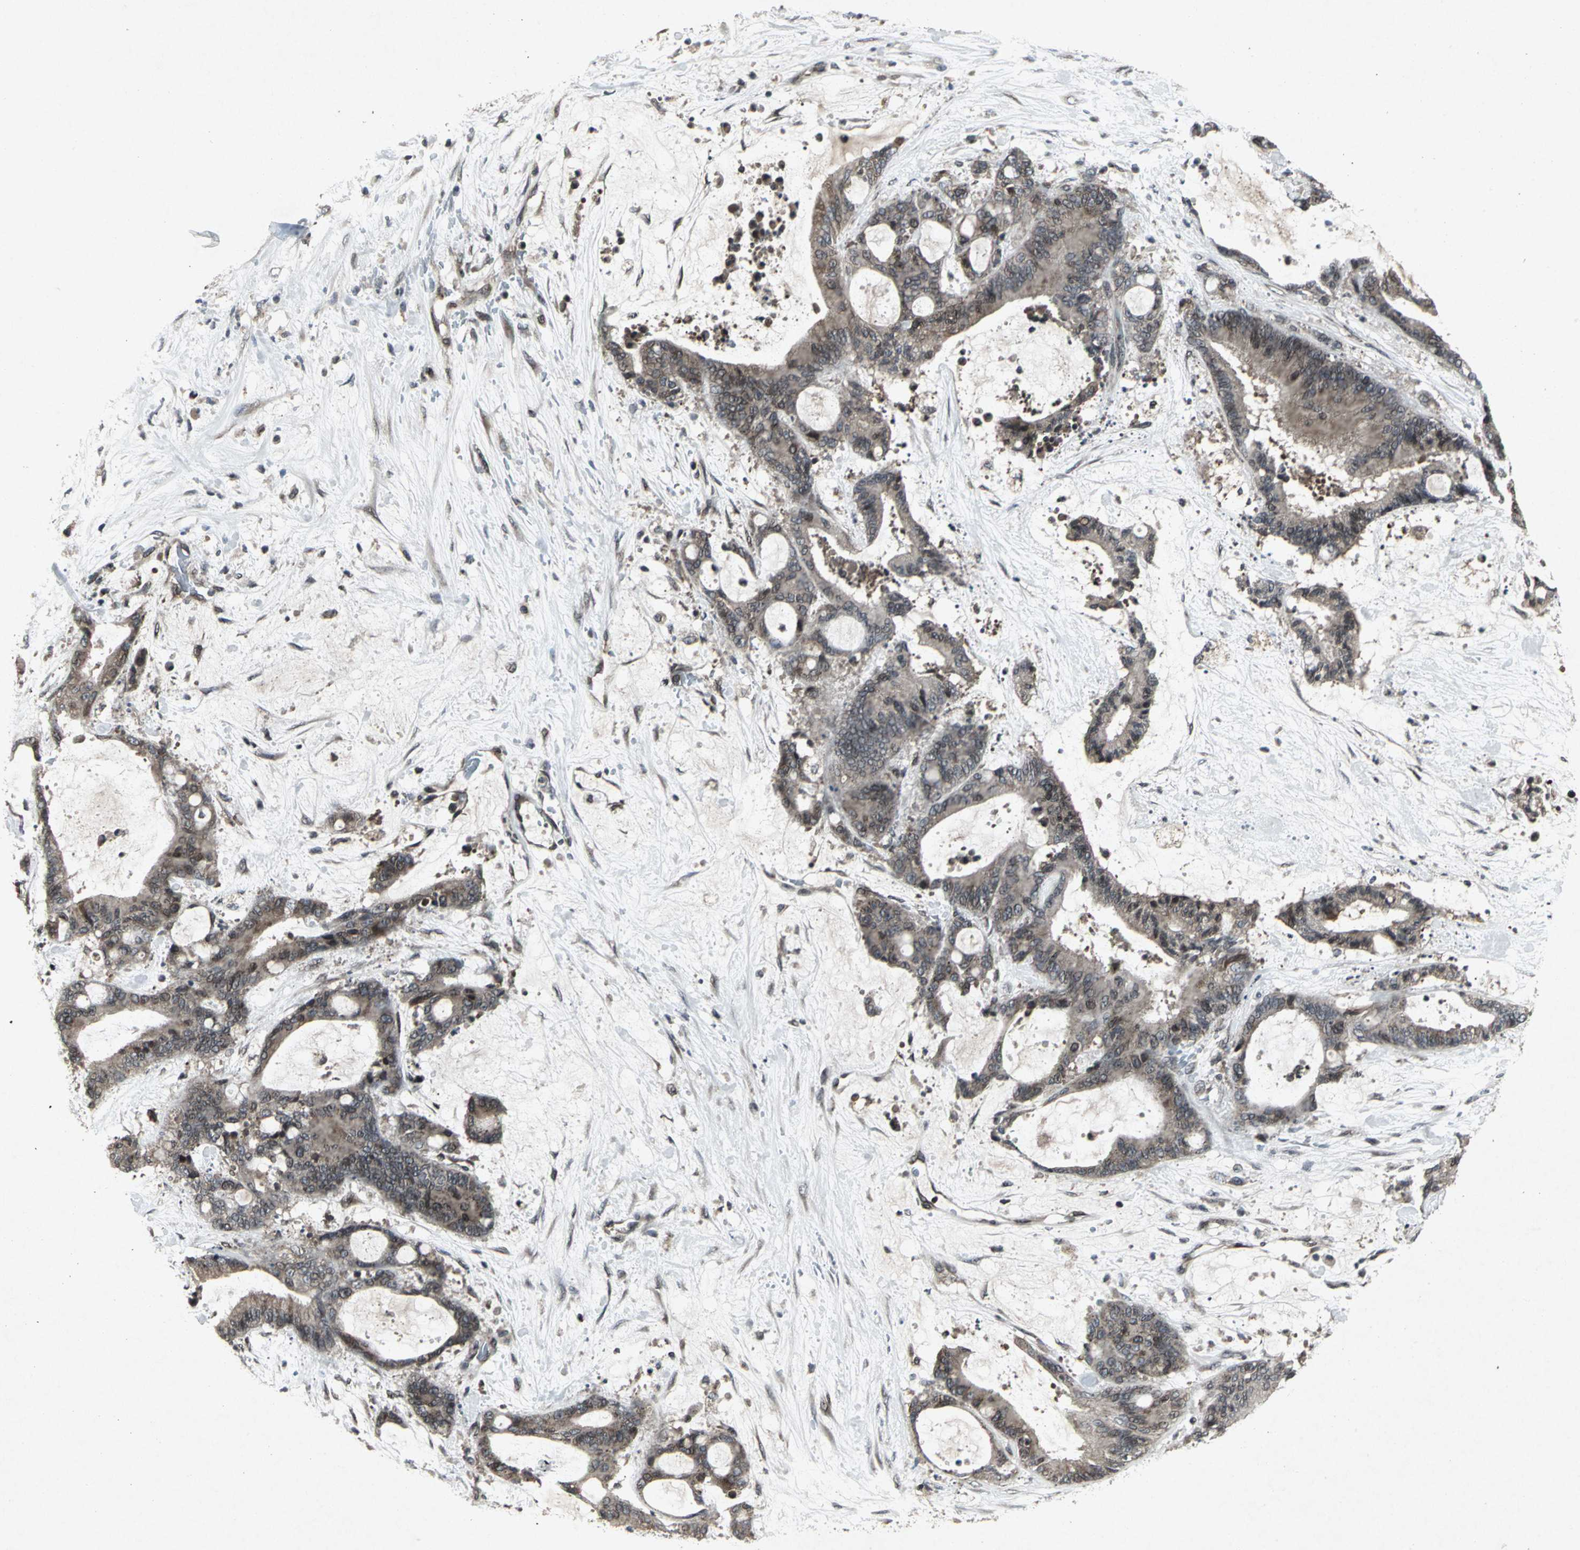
{"staining": {"intensity": "moderate", "quantity": ">75%", "location": "cytoplasmic/membranous,nuclear"}, "tissue": "liver cancer", "cell_type": "Tumor cells", "image_type": "cancer", "snomed": [{"axis": "morphology", "description": "Cholangiocarcinoma"}, {"axis": "topography", "description": "Liver"}], "caption": "IHC image of neoplastic tissue: liver cancer stained using immunohistochemistry exhibits medium levels of moderate protein expression localized specifically in the cytoplasmic/membranous and nuclear of tumor cells, appearing as a cytoplasmic/membranous and nuclear brown color.", "gene": "SH2B3", "patient": {"sex": "female", "age": 73}}